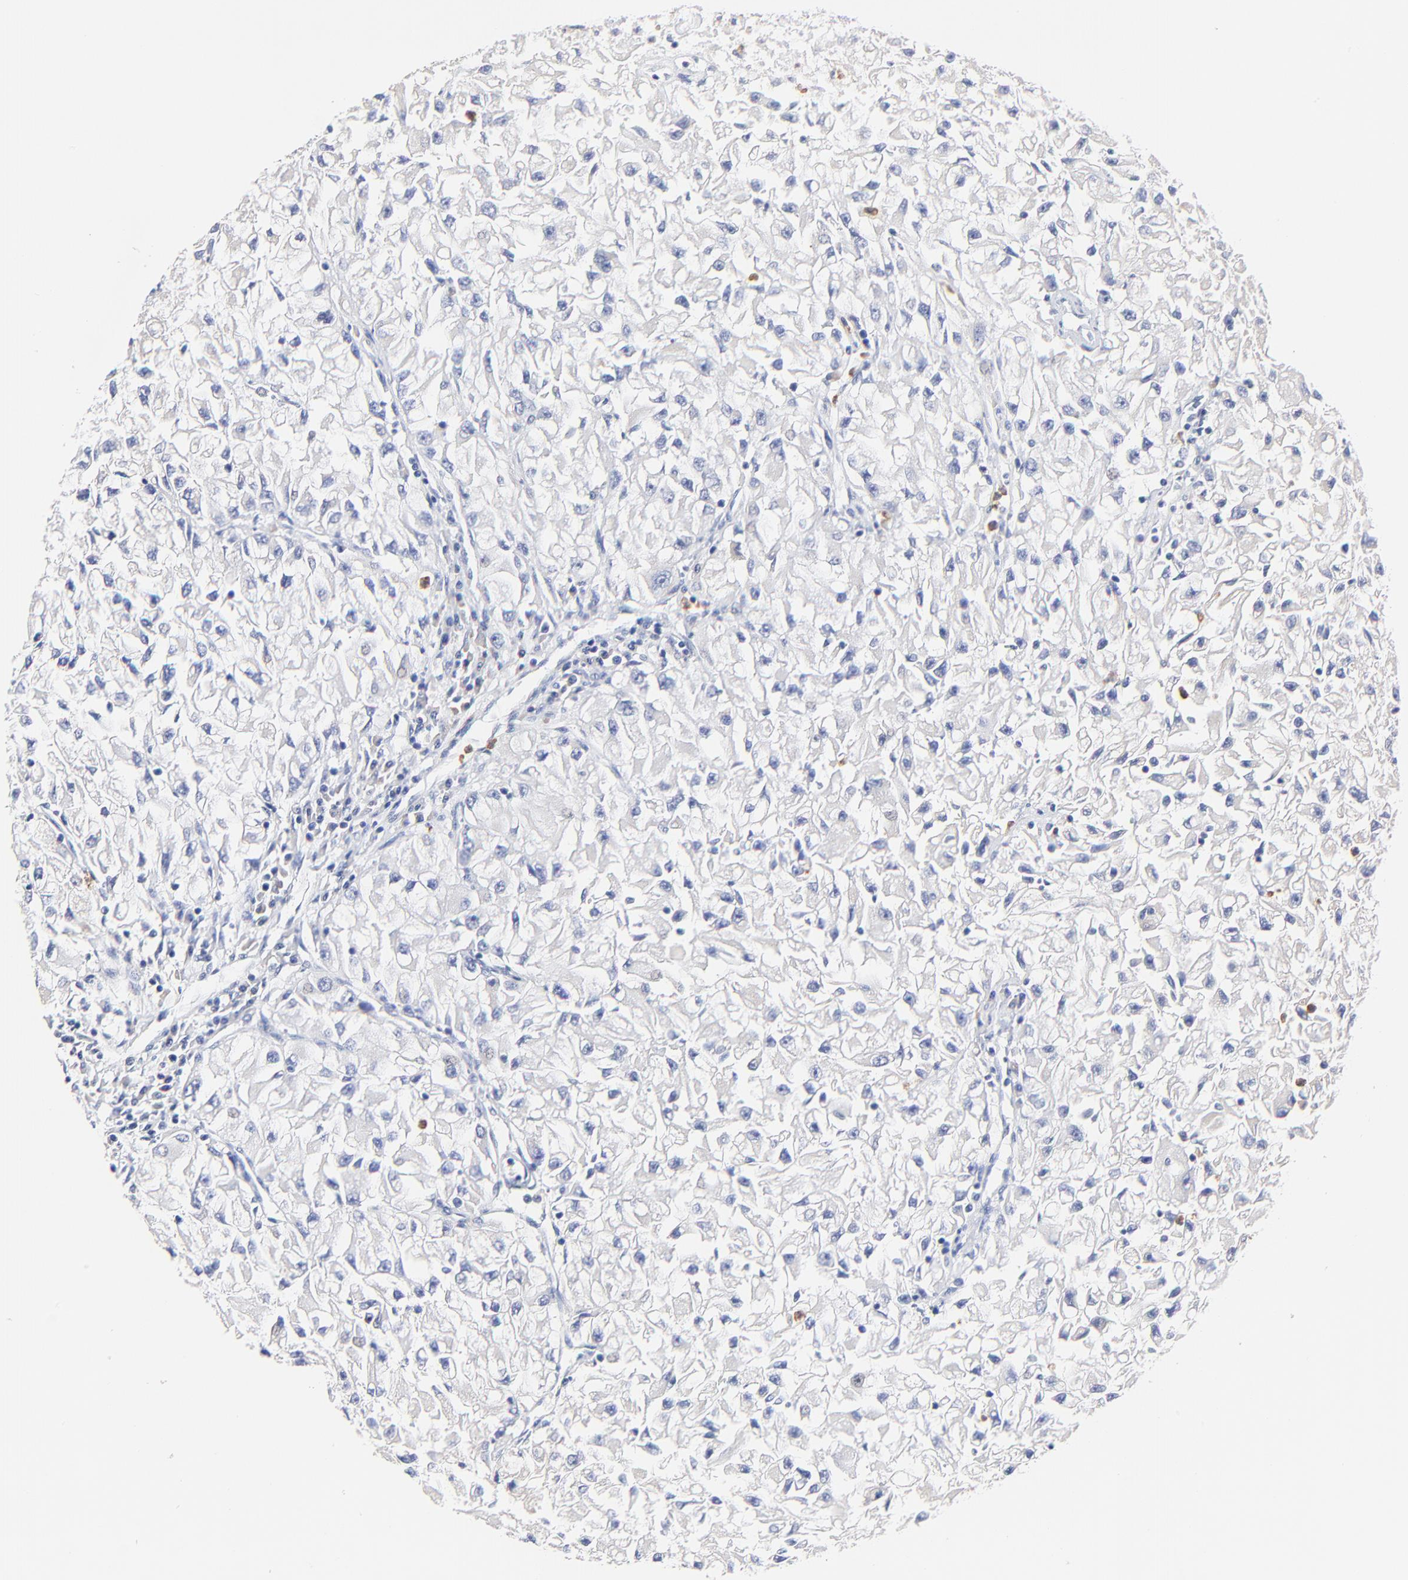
{"staining": {"intensity": "negative", "quantity": "none", "location": "none"}, "tissue": "renal cancer", "cell_type": "Tumor cells", "image_type": "cancer", "snomed": [{"axis": "morphology", "description": "Adenocarcinoma, NOS"}, {"axis": "topography", "description": "Kidney"}], "caption": "The photomicrograph exhibits no staining of tumor cells in adenocarcinoma (renal). (DAB IHC, high magnification).", "gene": "PPFIBP2", "patient": {"sex": "male", "age": 59}}